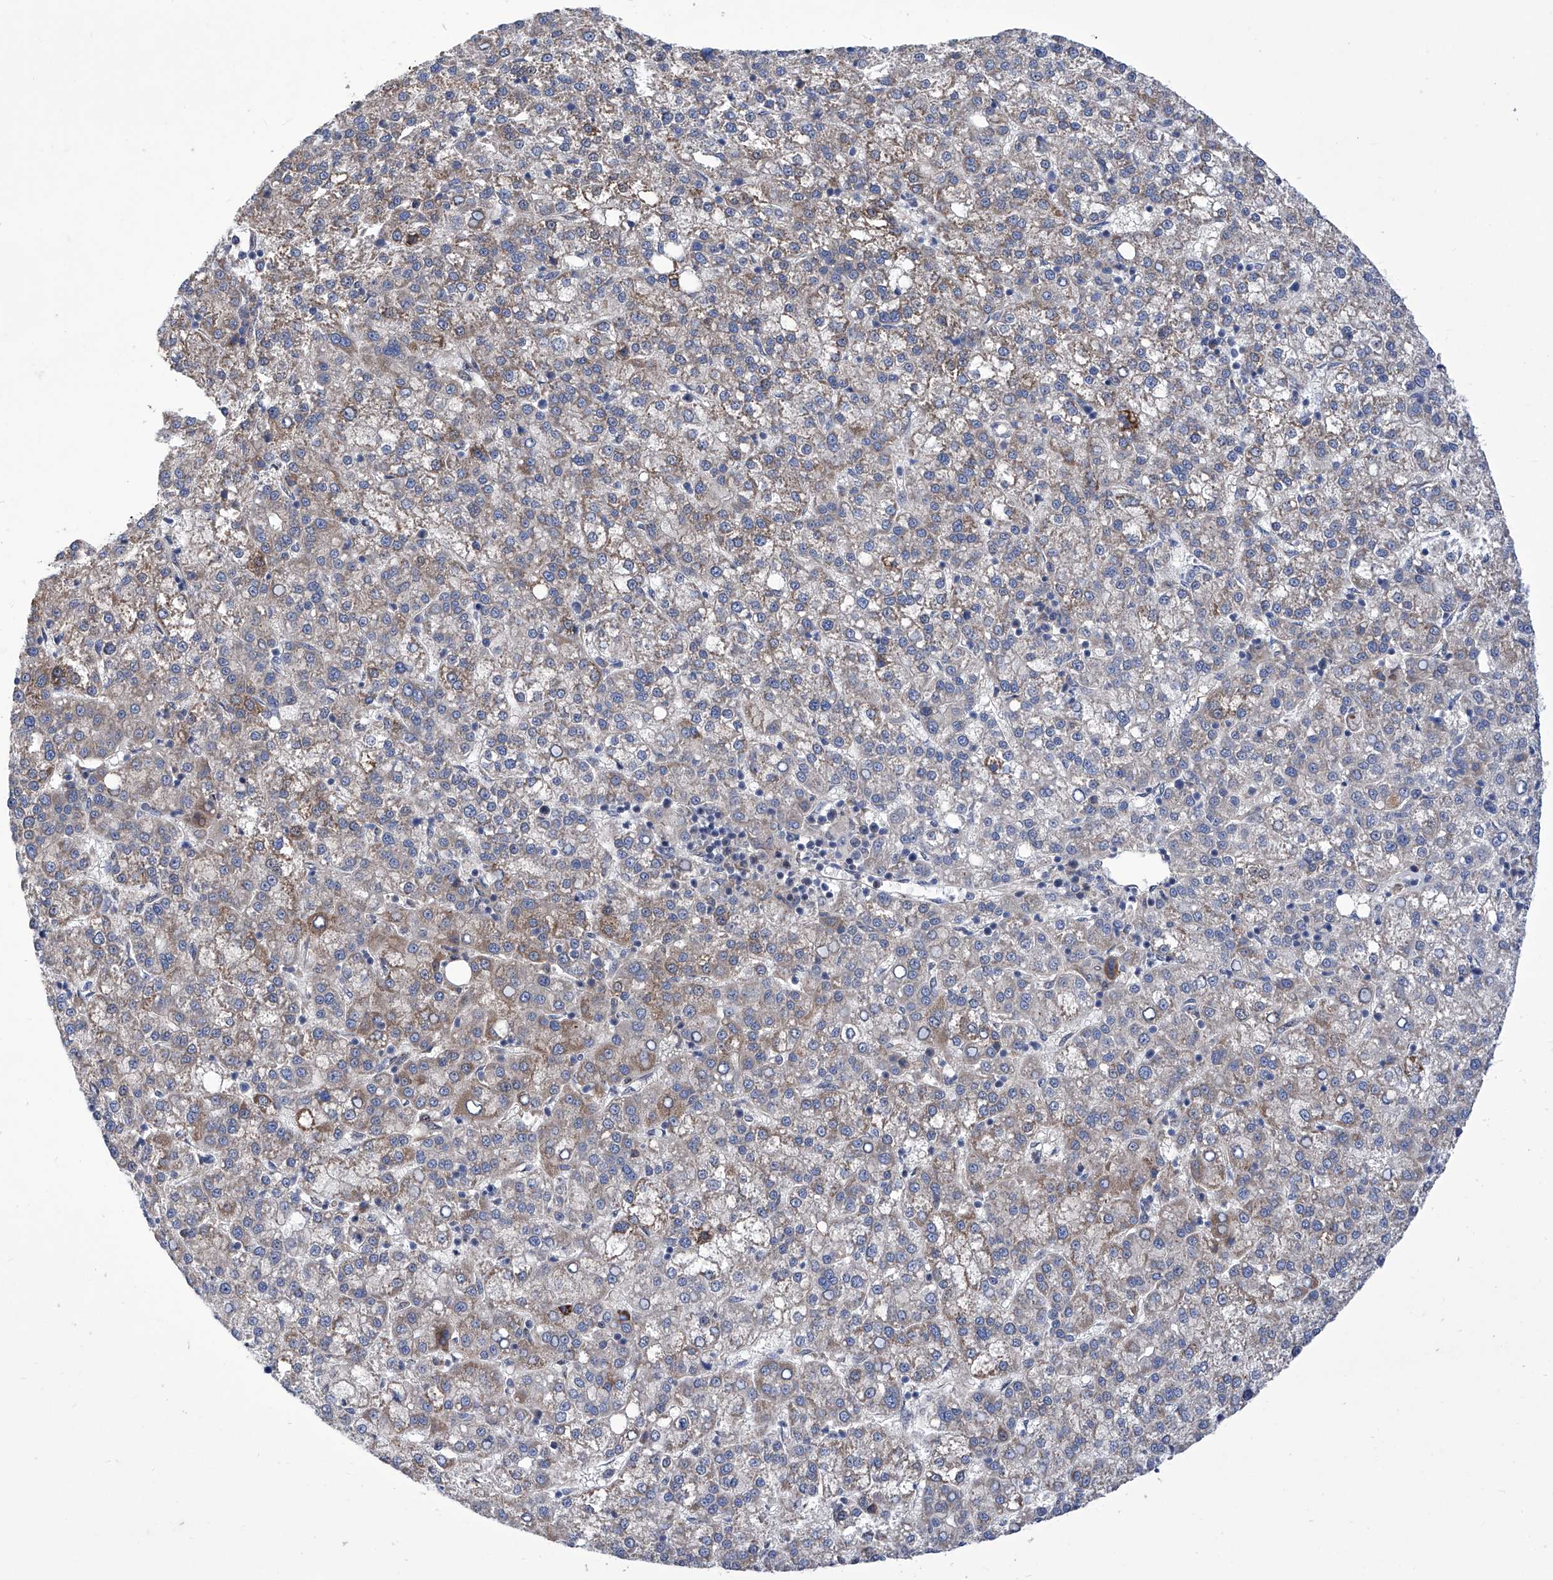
{"staining": {"intensity": "moderate", "quantity": "25%-75%", "location": "cytoplasmic/membranous"}, "tissue": "liver cancer", "cell_type": "Tumor cells", "image_type": "cancer", "snomed": [{"axis": "morphology", "description": "Carcinoma, Hepatocellular, NOS"}, {"axis": "topography", "description": "Liver"}], "caption": "A medium amount of moderate cytoplasmic/membranous positivity is seen in approximately 25%-75% of tumor cells in liver hepatocellular carcinoma tissue.", "gene": "KTI12", "patient": {"sex": "female", "age": 58}}